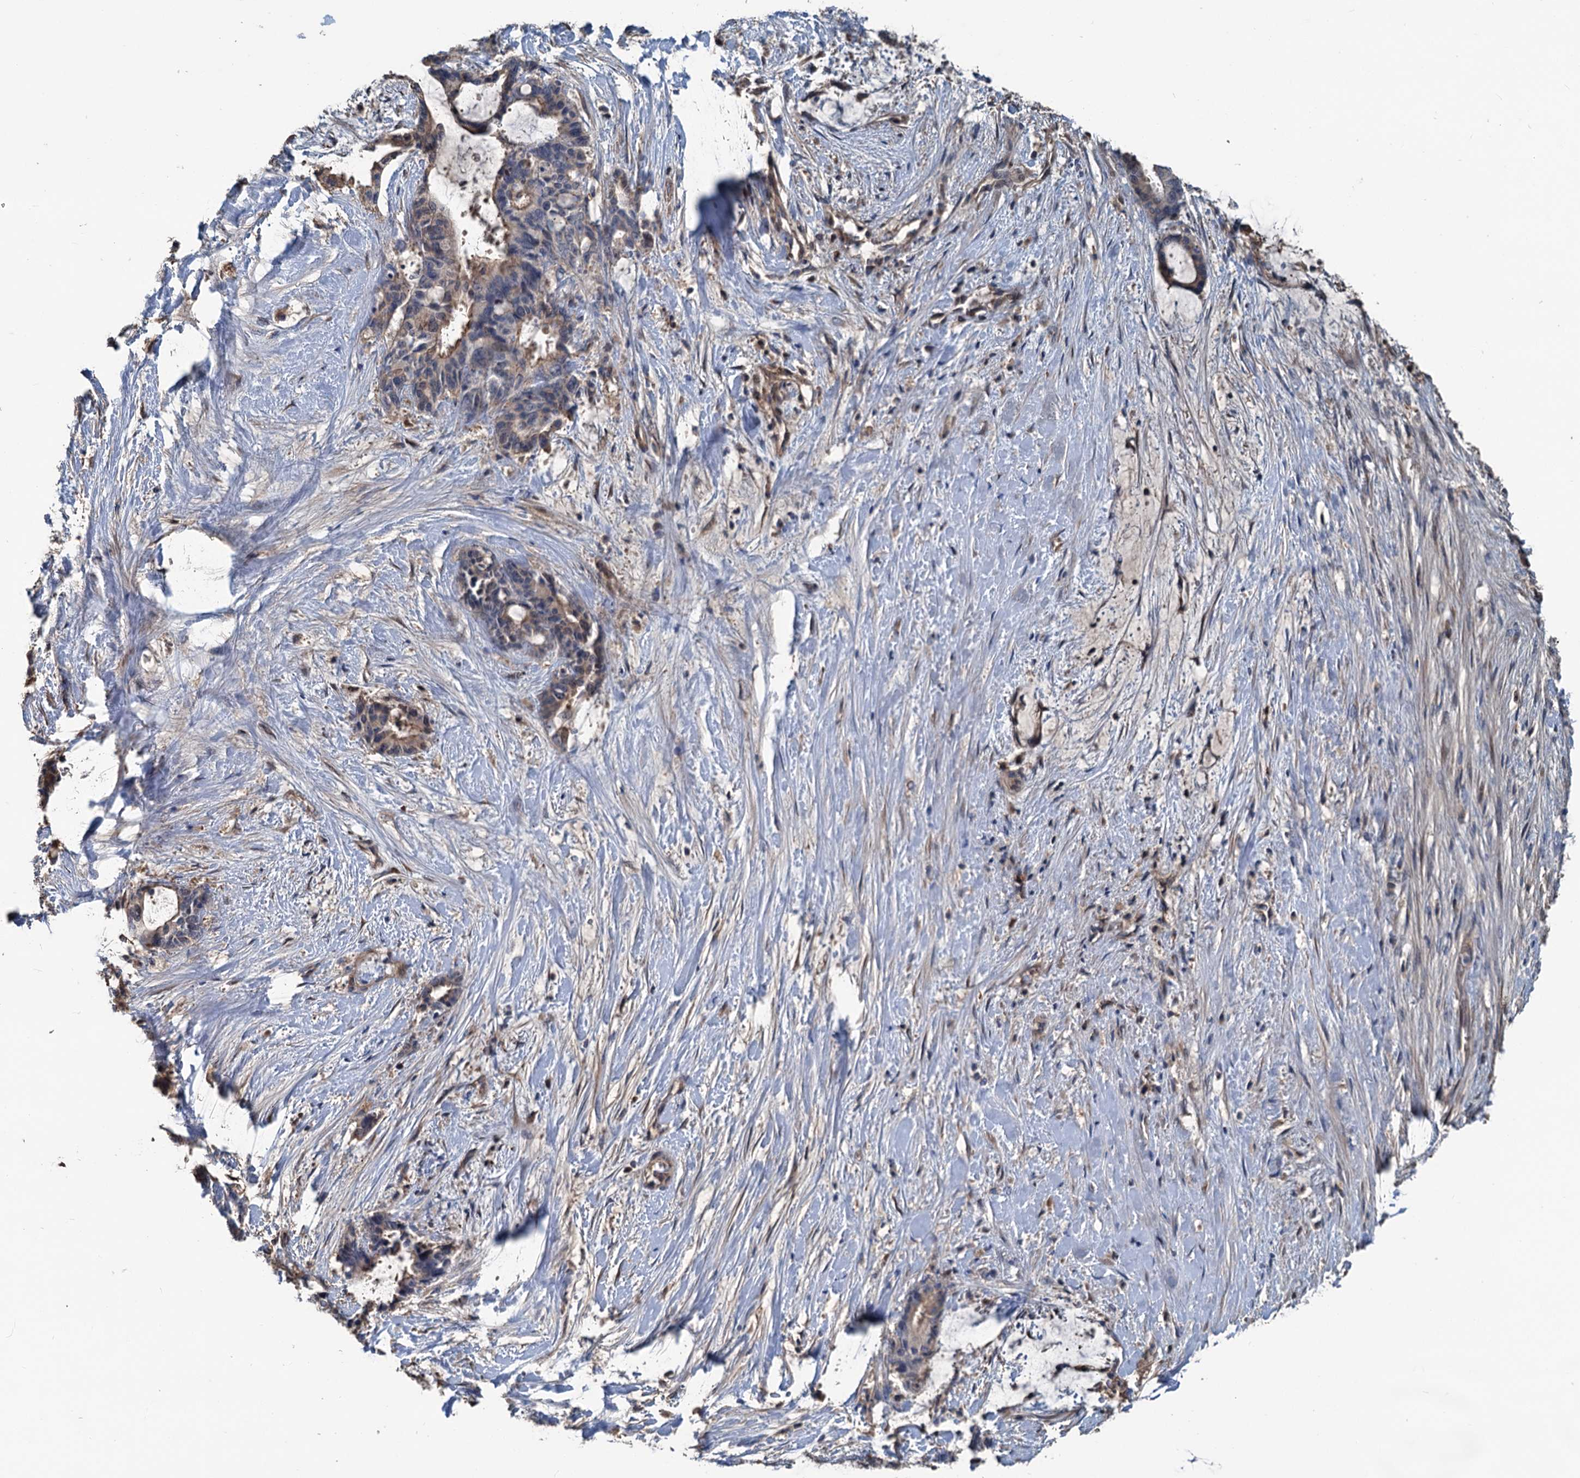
{"staining": {"intensity": "moderate", "quantity": "25%-75%", "location": "cytoplasmic/membranous"}, "tissue": "liver cancer", "cell_type": "Tumor cells", "image_type": "cancer", "snomed": [{"axis": "morphology", "description": "Normal tissue, NOS"}, {"axis": "morphology", "description": "Cholangiocarcinoma"}, {"axis": "topography", "description": "Liver"}, {"axis": "topography", "description": "Peripheral nerve tissue"}], "caption": "Immunohistochemical staining of human liver cancer (cholangiocarcinoma) displays medium levels of moderate cytoplasmic/membranous expression in approximately 25%-75% of tumor cells. Using DAB (brown) and hematoxylin (blue) stains, captured at high magnification using brightfield microscopy.", "gene": "TEDC1", "patient": {"sex": "female", "age": 73}}